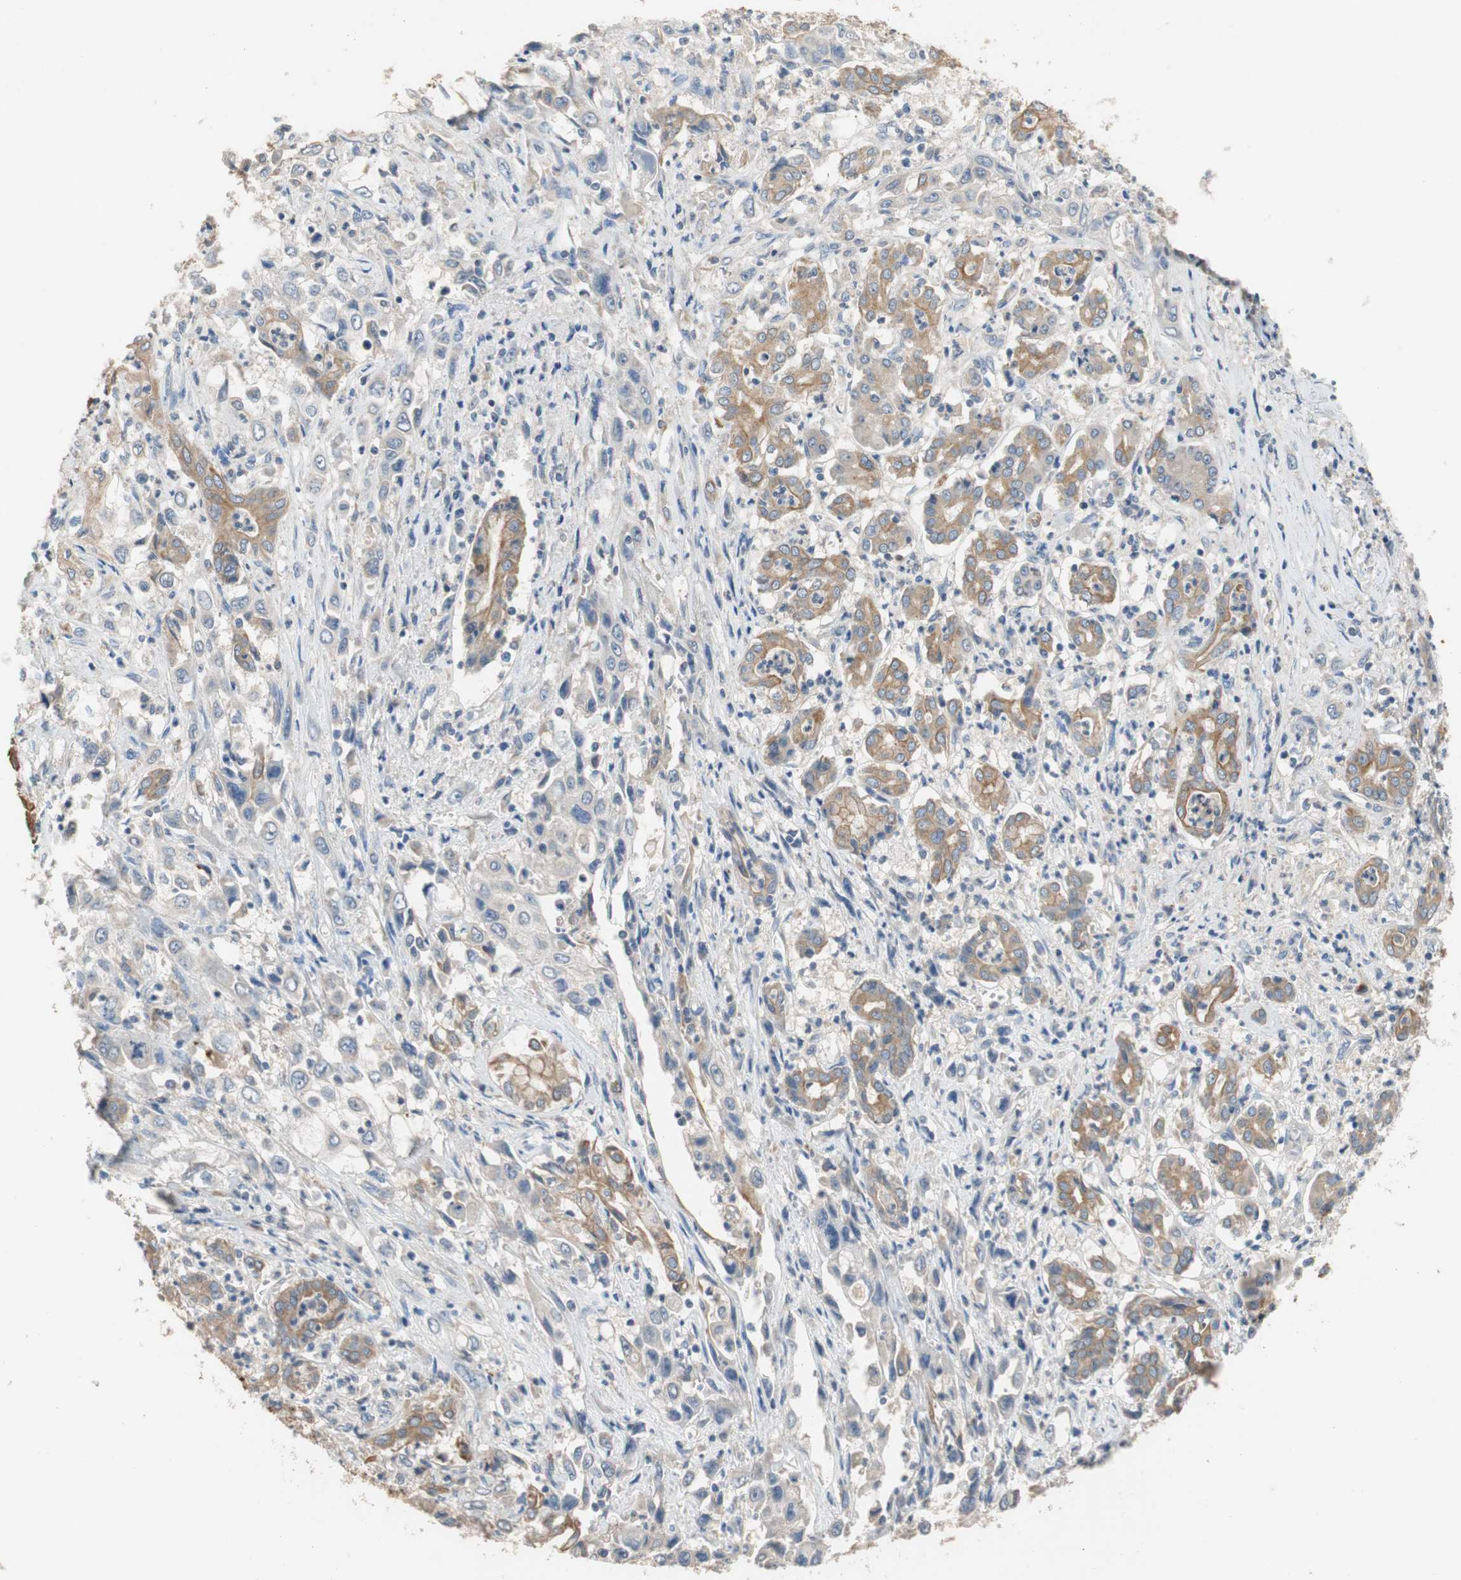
{"staining": {"intensity": "weak", "quantity": "<25%", "location": "cytoplasmic/membranous"}, "tissue": "pancreatic cancer", "cell_type": "Tumor cells", "image_type": "cancer", "snomed": [{"axis": "morphology", "description": "Adenocarcinoma, NOS"}, {"axis": "topography", "description": "Pancreas"}], "caption": "An immunohistochemistry (IHC) histopathology image of pancreatic cancer is shown. There is no staining in tumor cells of pancreatic cancer.", "gene": "ADAP1", "patient": {"sex": "male", "age": 70}}